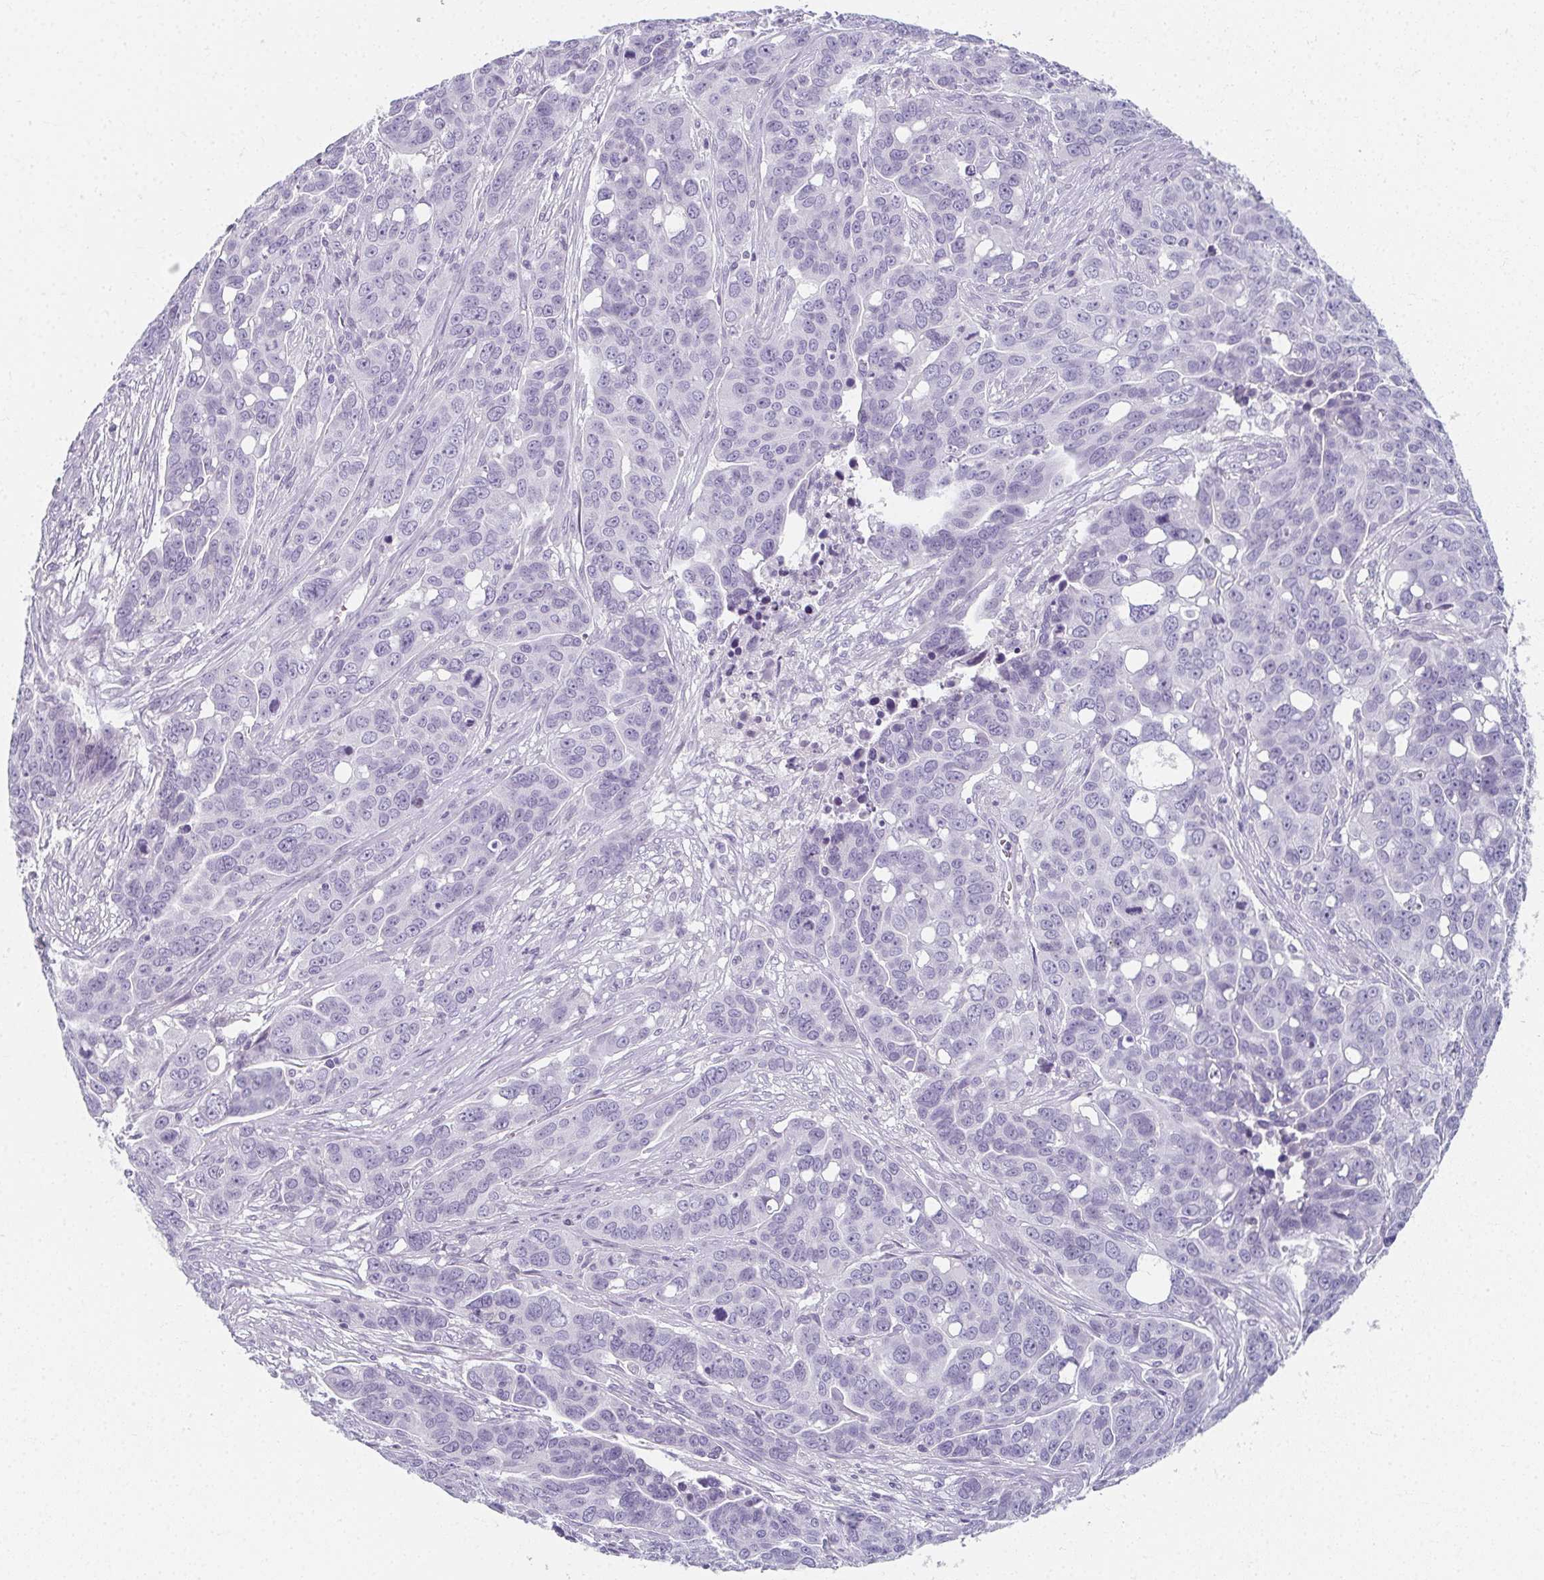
{"staining": {"intensity": "negative", "quantity": "none", "location": "none"}, "tissue": "ovarian cancer", "cell_type": "Tumor cells", "image_type": "cancer", "snomed": [{"axis": "morphology", "description": "Carcinoma, endometroid"}, {"axis": "topography", "description": "Ovary"}], "caption": "Ovarian cancer was stained to show a protein in brown. There is no significant positivity in tumor cells.", "gene": "CAMKV", "patient": {"sex": "female", "age": 78}}